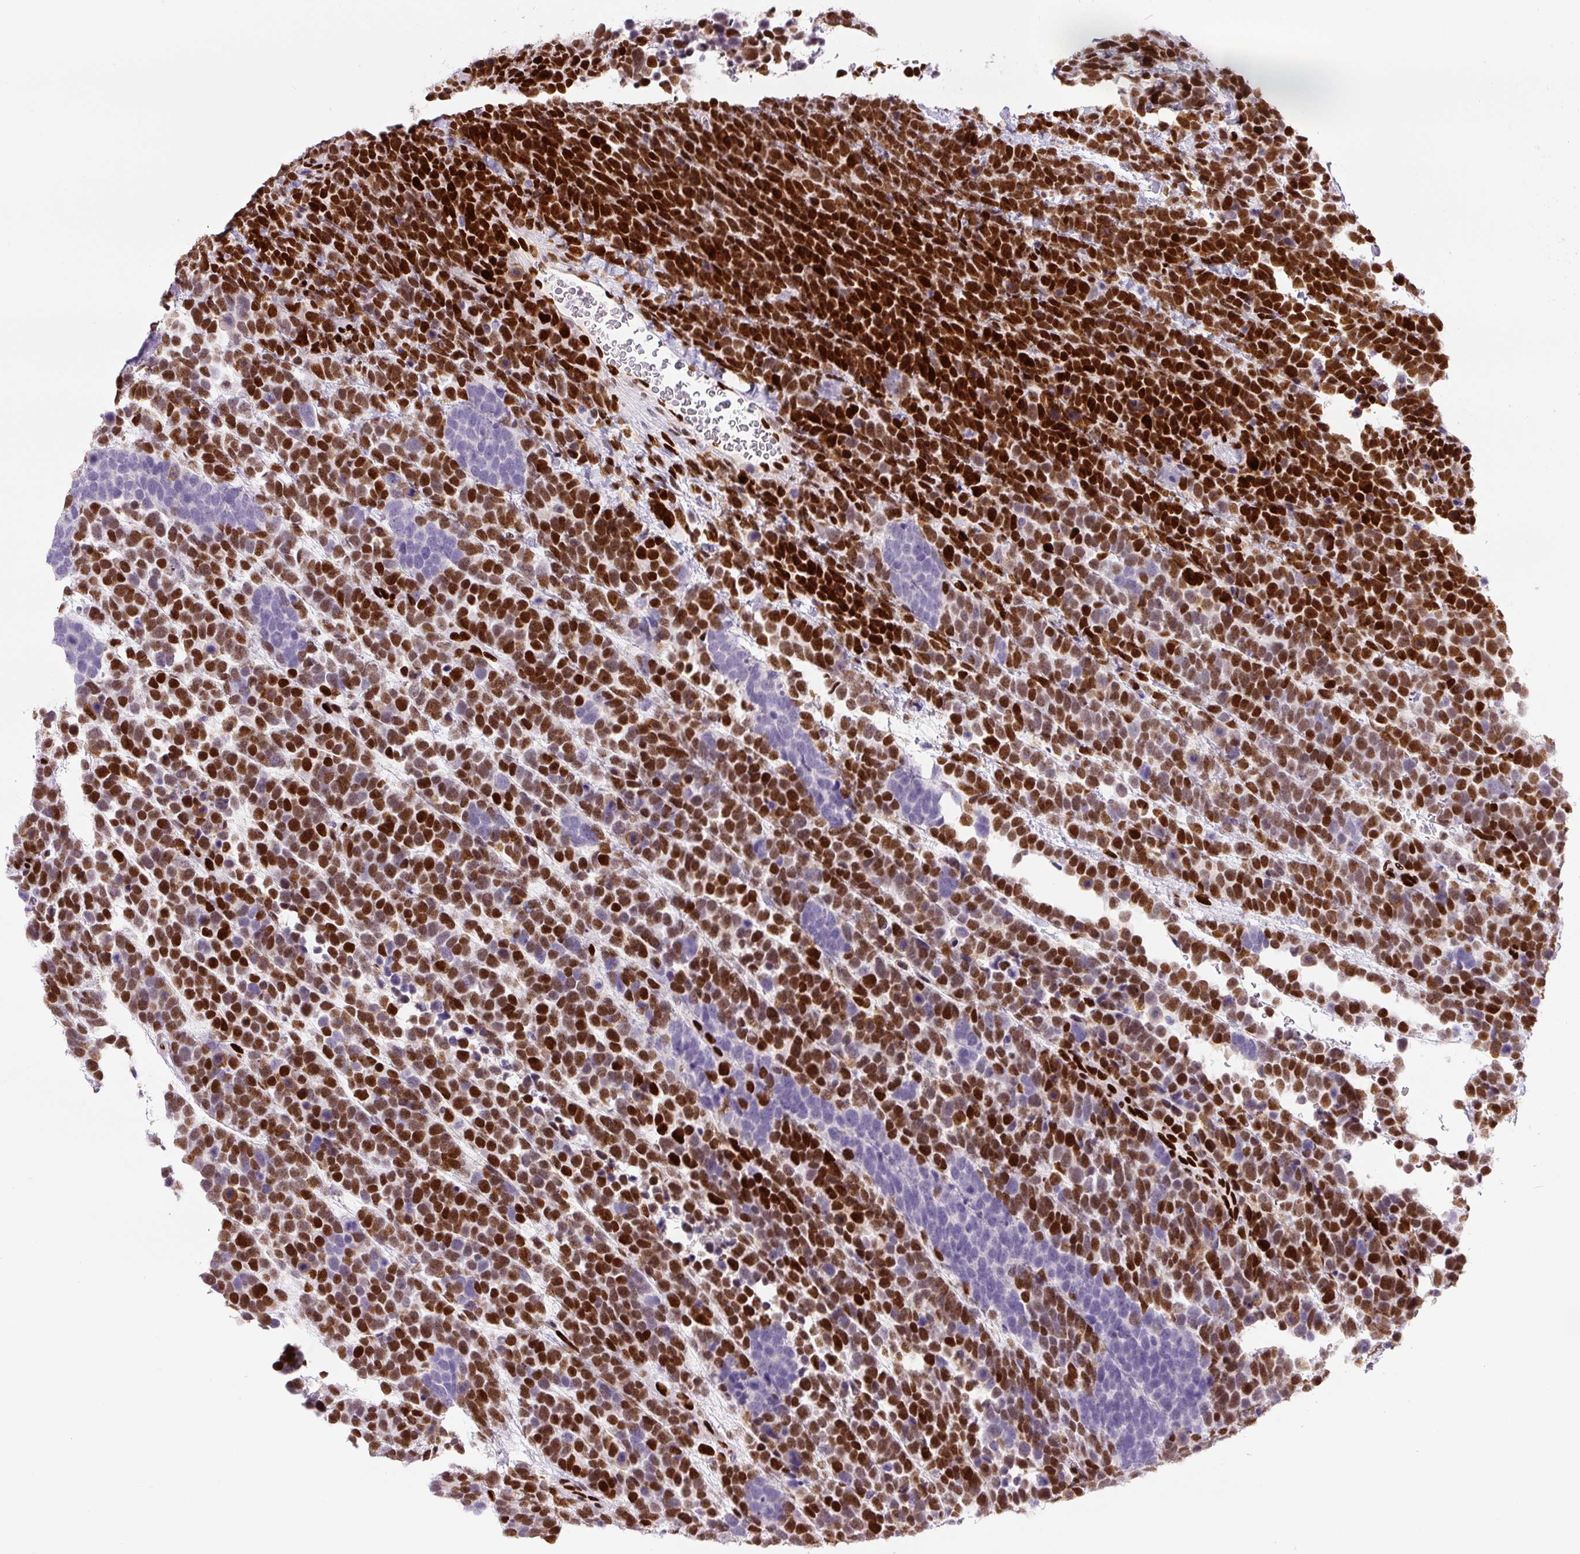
{"staining": {"intensity": "strong", "quantity": ">75%", "location": "nuclear"}, "tissue": "urothelial cancer", "cell_type": "Tumor cells", "image_type": "cancer", "snomed": [{"axis": "morphology", "description": "Urothelial carcinoma, High grade"}, {"axis": "topography", "description": "Urinary bladder"}], "caption": "Urothelial cancer stained for a protein exhibits strong nuclear positivity in tumor cells.", "gene": "ZEB1", "patient": {"sex": "female", "age": 82}}